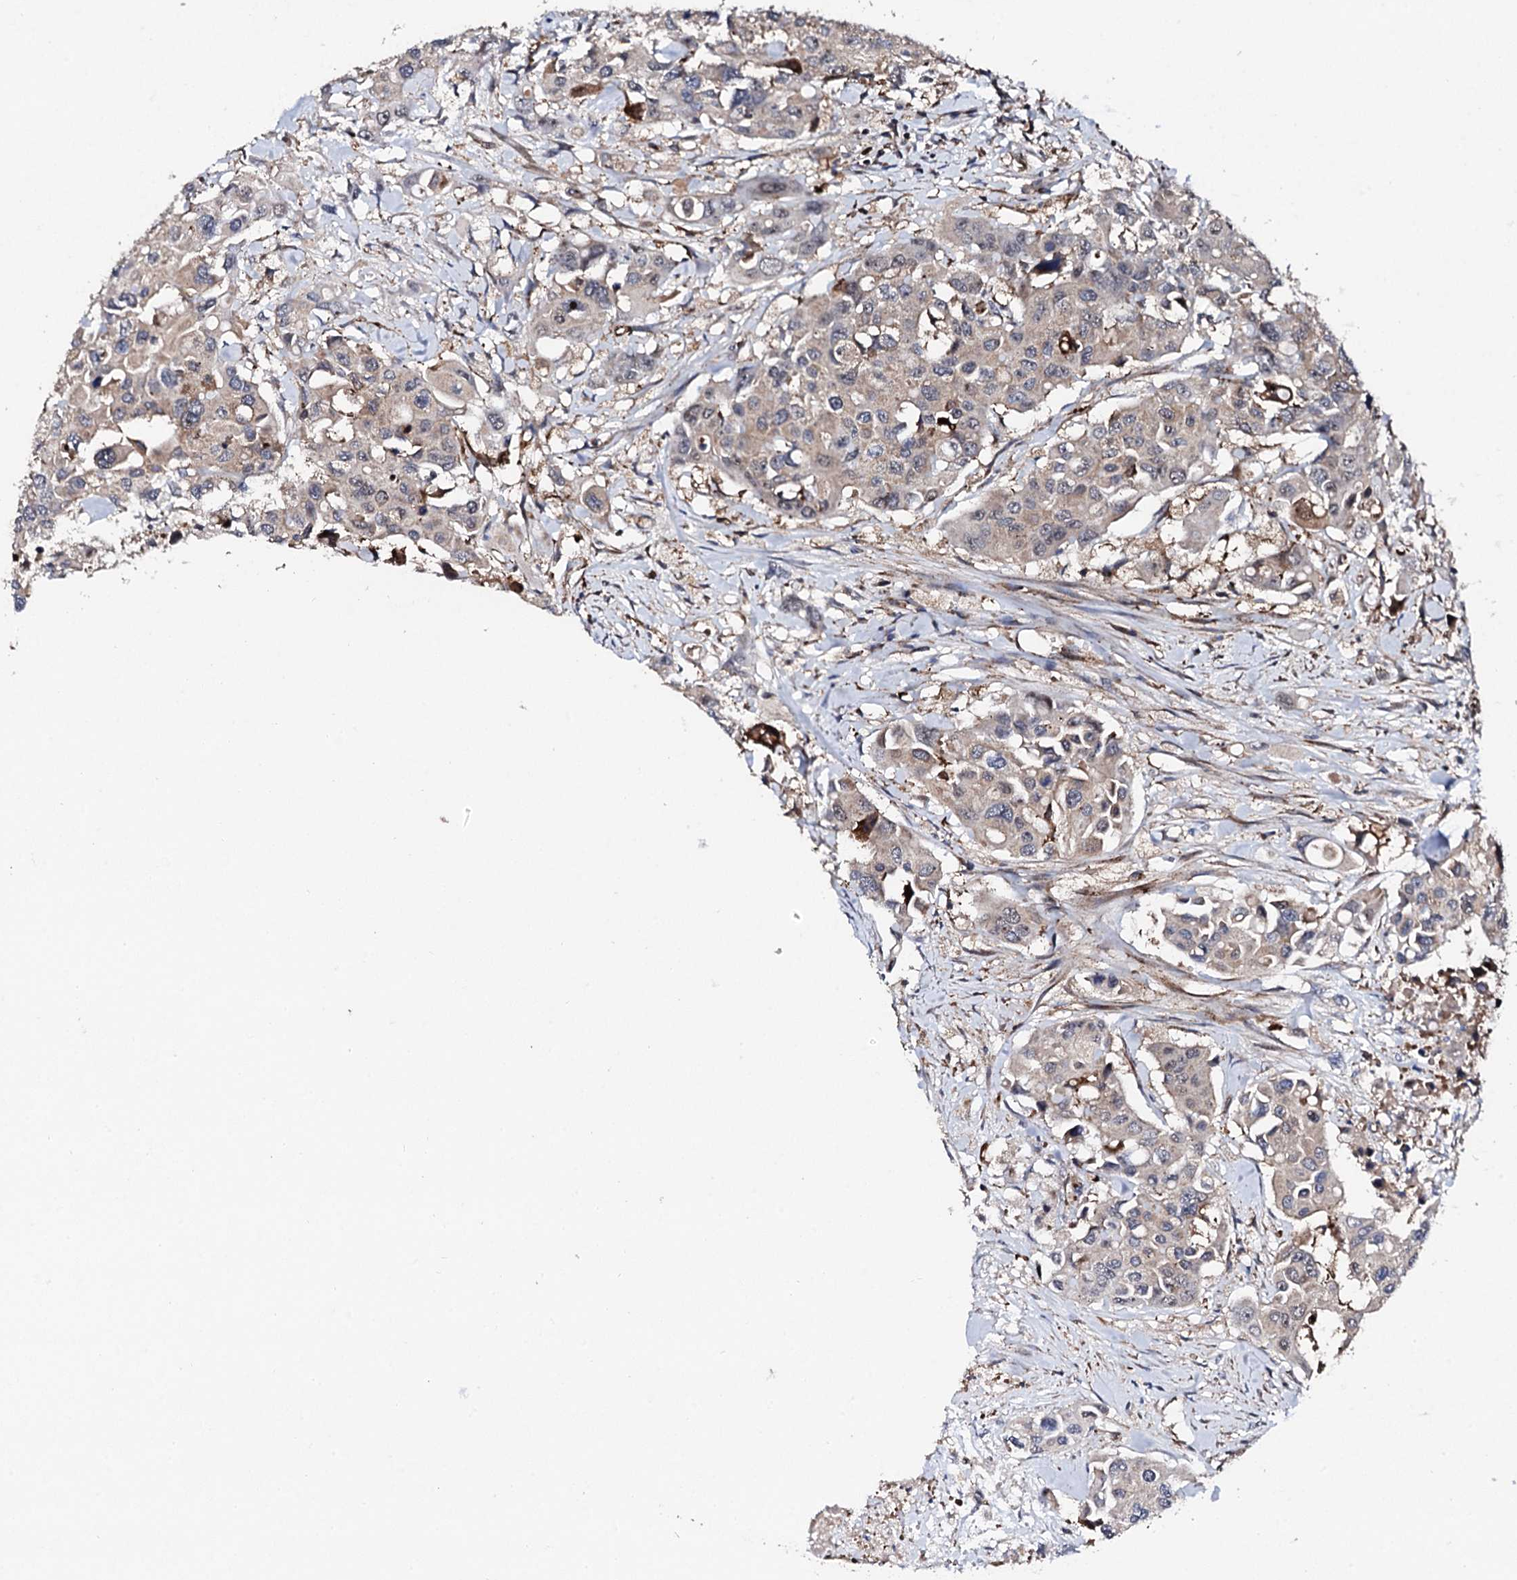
{"staining": {"intensity": "weak", "quantity": "<25%", "location": "cytoplasmic/membranous"}, "tissue": "colorectal cancer", "cell_type": "Tumor cells", "image_type": "cancer", "snomed": [{"axis": "morphology", "description": "Adenocarcinoma, NOS"}, {"axis": "topography", "description": "Colon"}], "caption": "The micrograph shows no staining of tumor cells in colorectal adenocarcinoma.", "gene": "GTPBP4", "patient": {"sex": "male", "age": 77}}